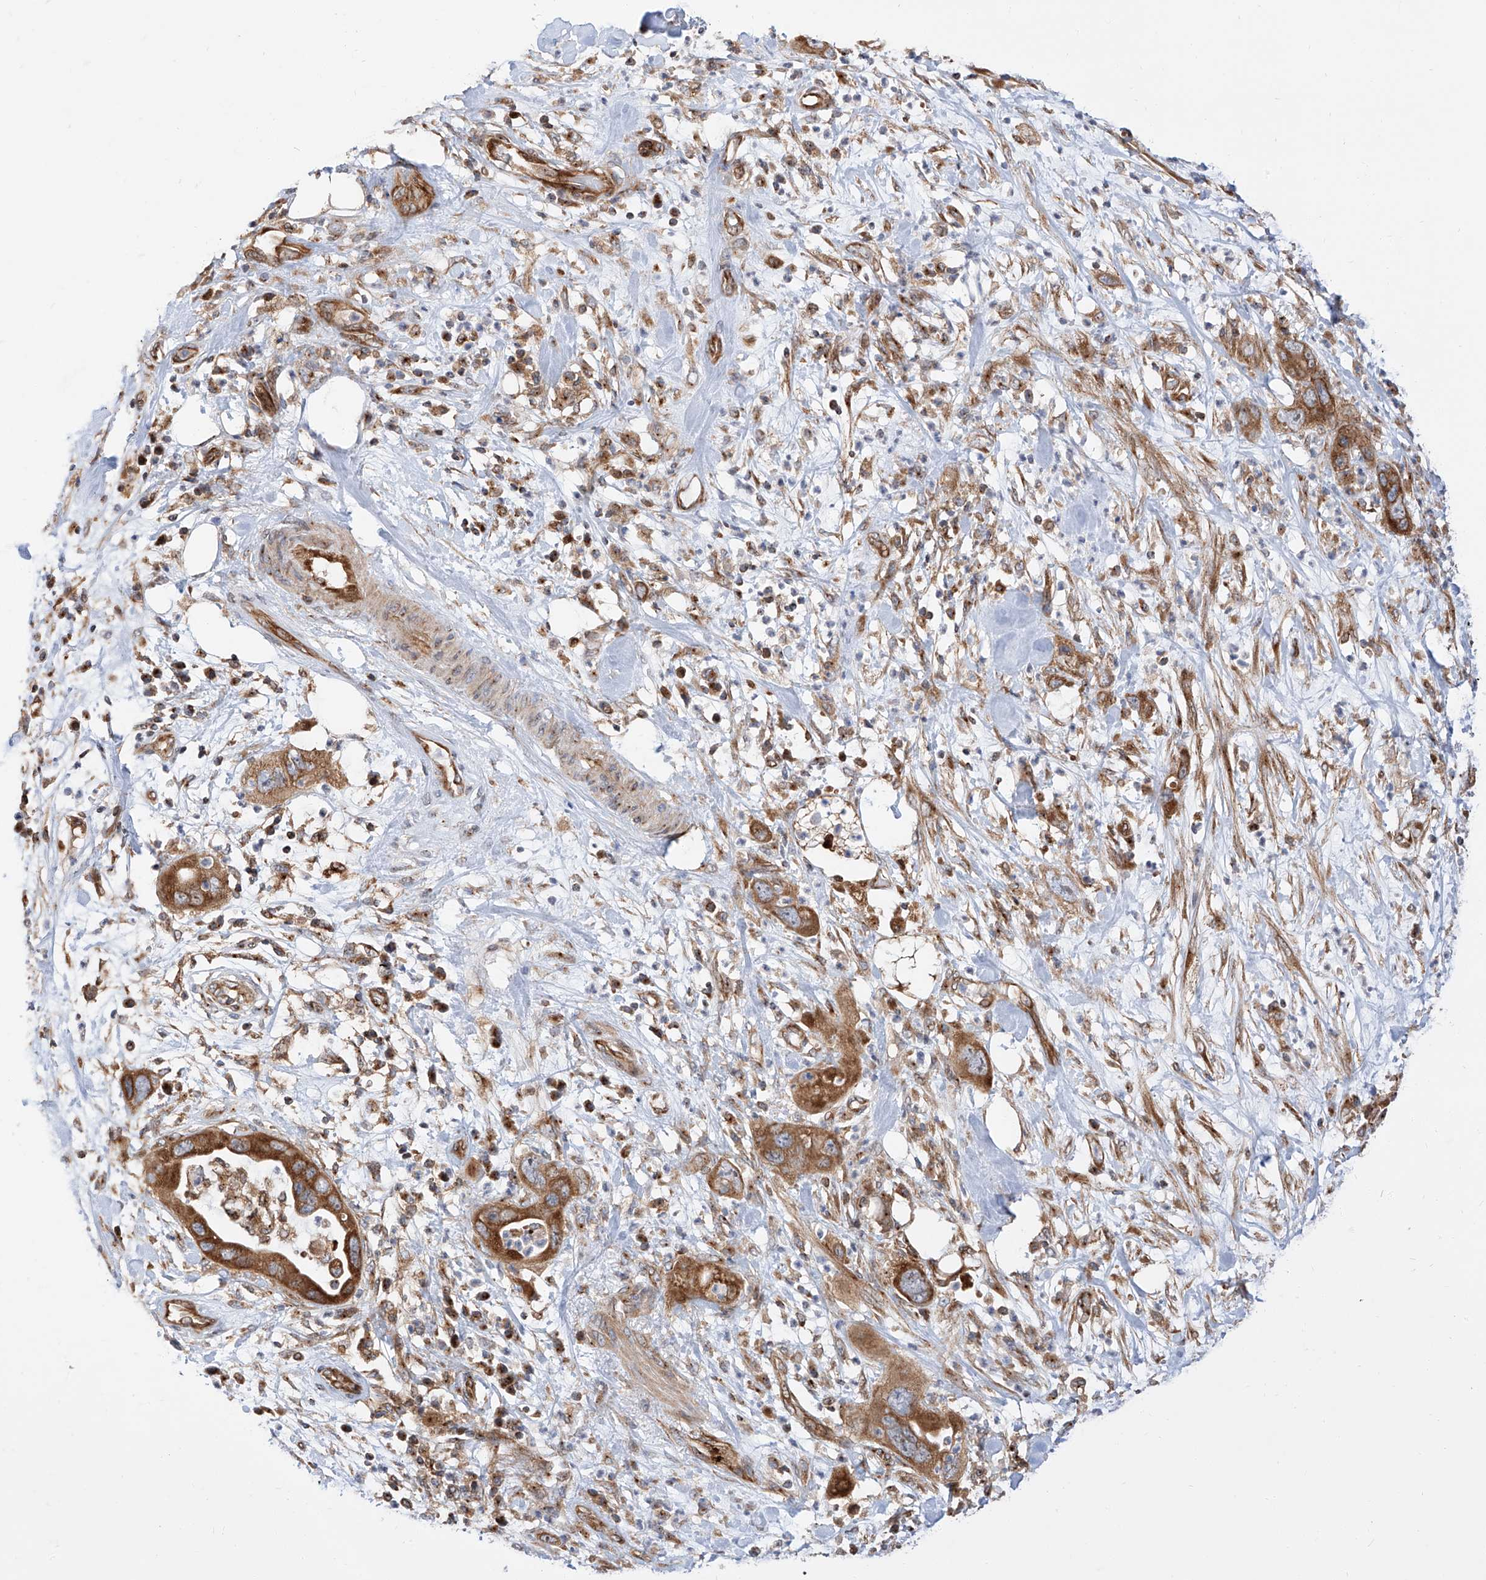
{"staining": {"intensity": "strong", "quantity": ">75%", "location": "cytoplasmic/membranous"}, "tissue": "pancreatic cancer", "cell_type": "Tumor cells", "image_type": "cancer", "snomed": [{"axis": "morphology", "description": "Adenocarcinoma, NOS"}, {"axis": "topography", "description": "Pancreas"}], "caption": "IHC micrograph of human pancreatic cancer stained for a protein (brown), which exhibits high levels of strong cytoplasmic/membranous staining in about >75% of tumor cells.", "gene": "ISCA2", "patient": {"sex": "female", "age": 71}}